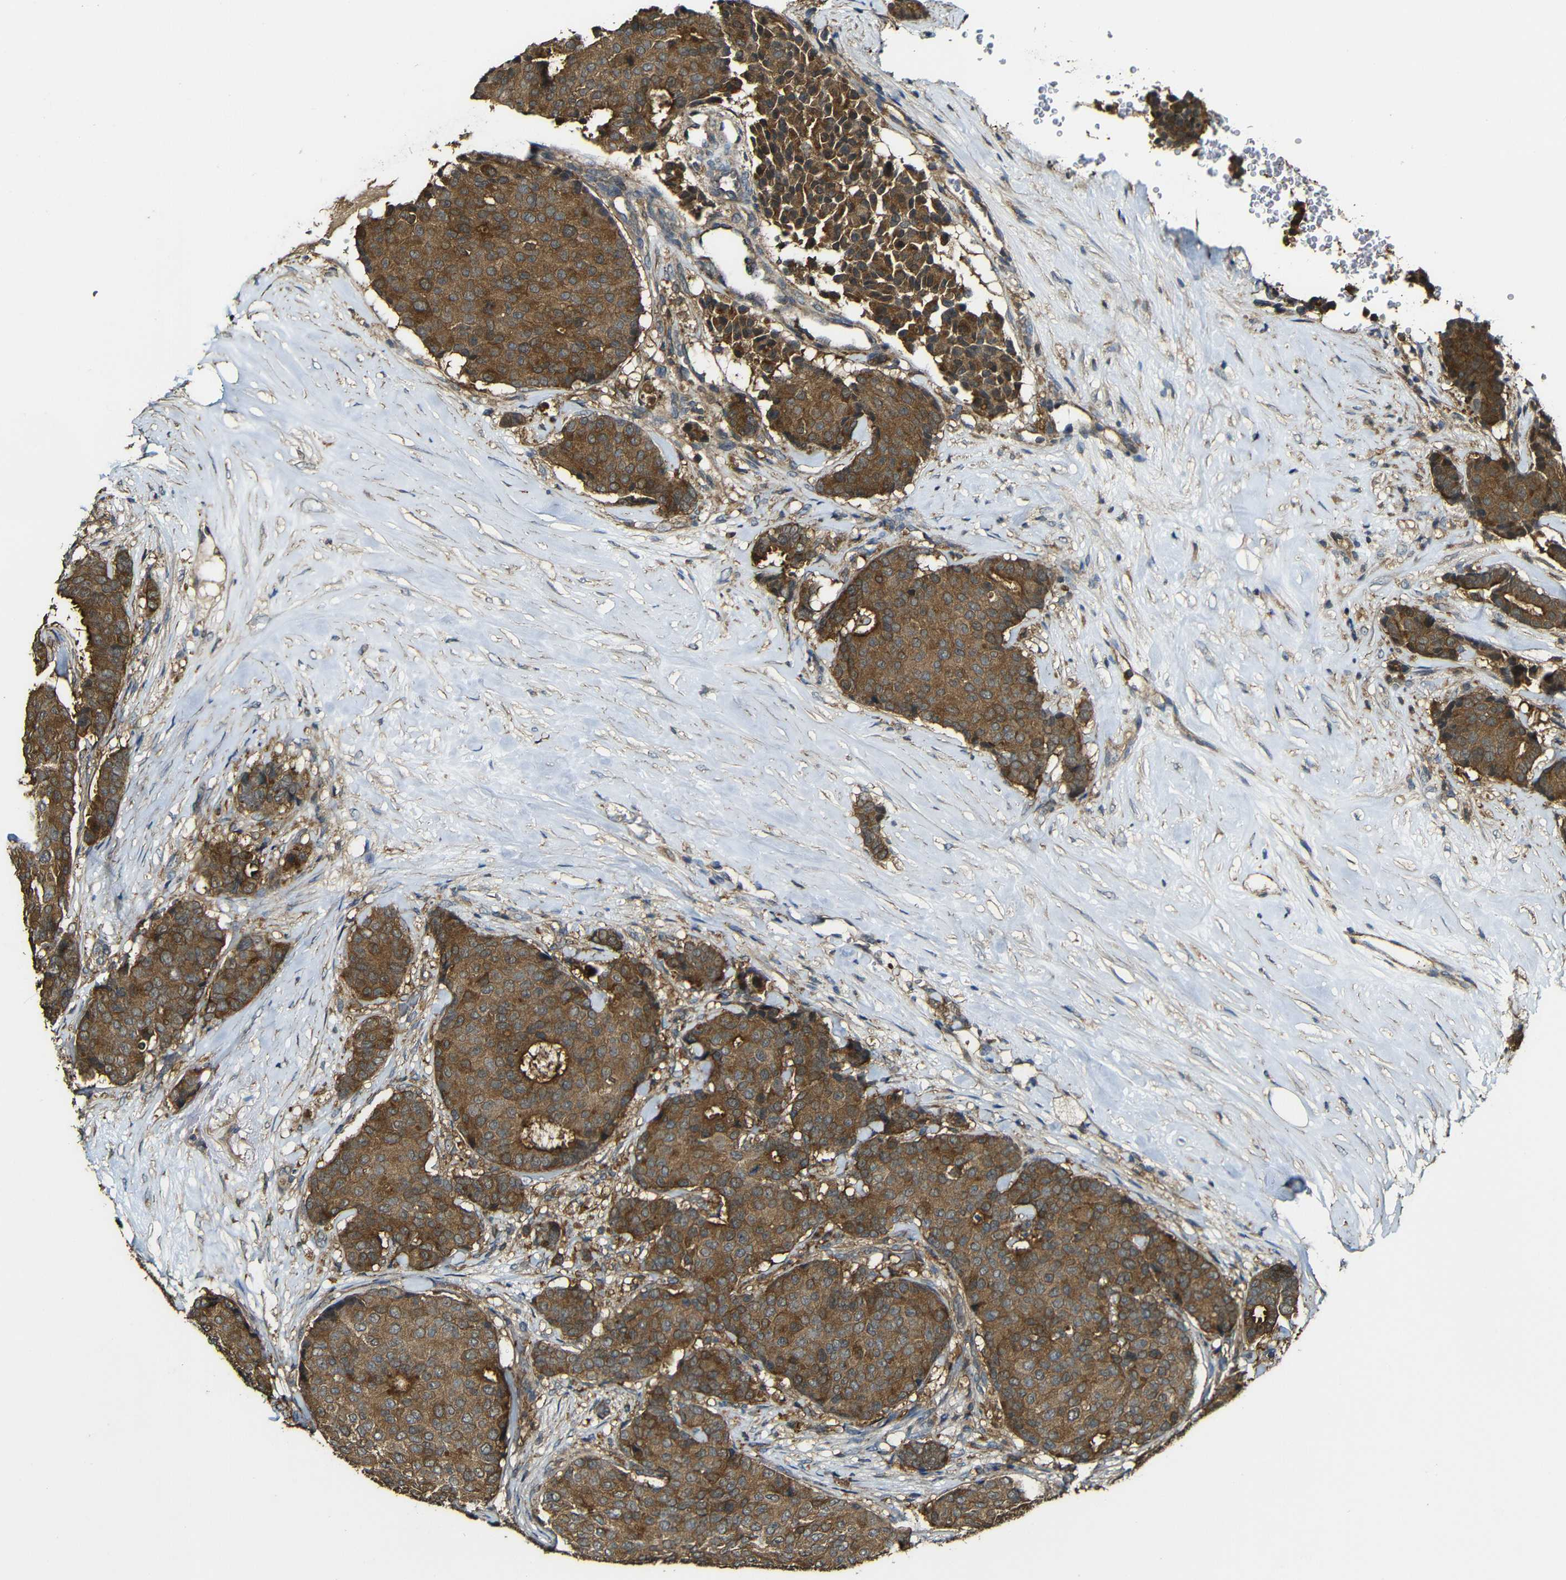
{"staining": {"intensity": "strong", "quantity": ">75%", "location": "cytoplasmic/membranous"}, "tissue": "breast cancer", "cell_type": "Tumor cells", "image_type": "cancer", "snomed": [{"axis": "morphology", "description": "Duct carcinoma"}, {"axis": "topography", "description": "Breast"}], "caption": "High-power microscopy captured an immunohistochemistry (IHC) micrograph of breast infiltrating ductal carcinoma, revealing strong cytoplasmic/membranous positivity in approximately >75% of tumor cells.", "gene": "CASP8", "patient": {"sex": "female", "age": 75}}